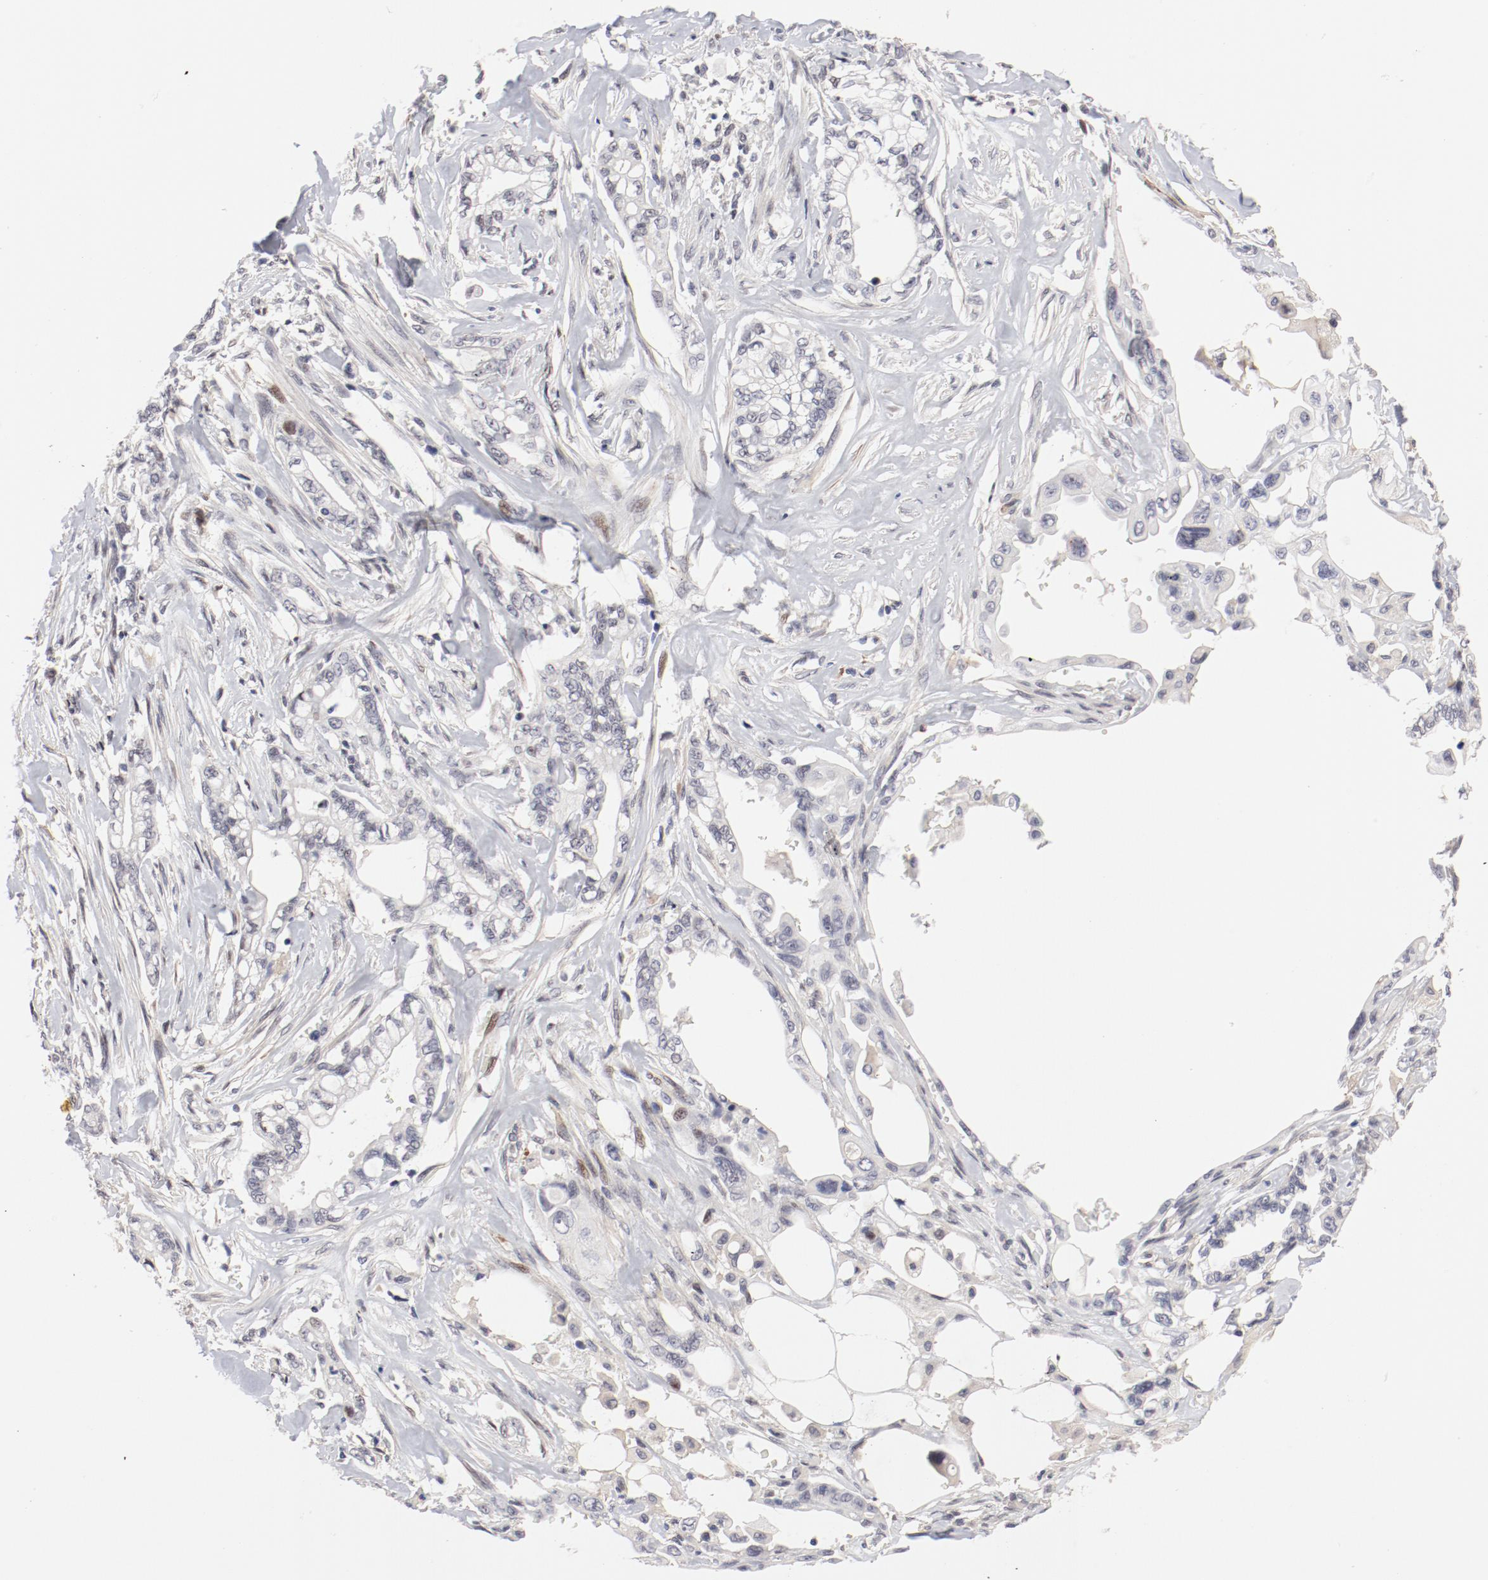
{"staining": {"intensity": "negative", "quantity": "none", "location": "none"}, "tissue": "pancreatic cancer", "cell_type": "Tumor cells", "image_type": "cancer", "snomed": [{"axis": "morphology", "description": "Normal tissue, NOS"}, {"axis": "topography", "description": "Pancreas"}], "caption": "Immunohistochemical staining of human pancreatic cancer reveals no significant positivity in tumor cells.", "gene": "FSCB", "patient": {"sex": "male", "age": 42}}